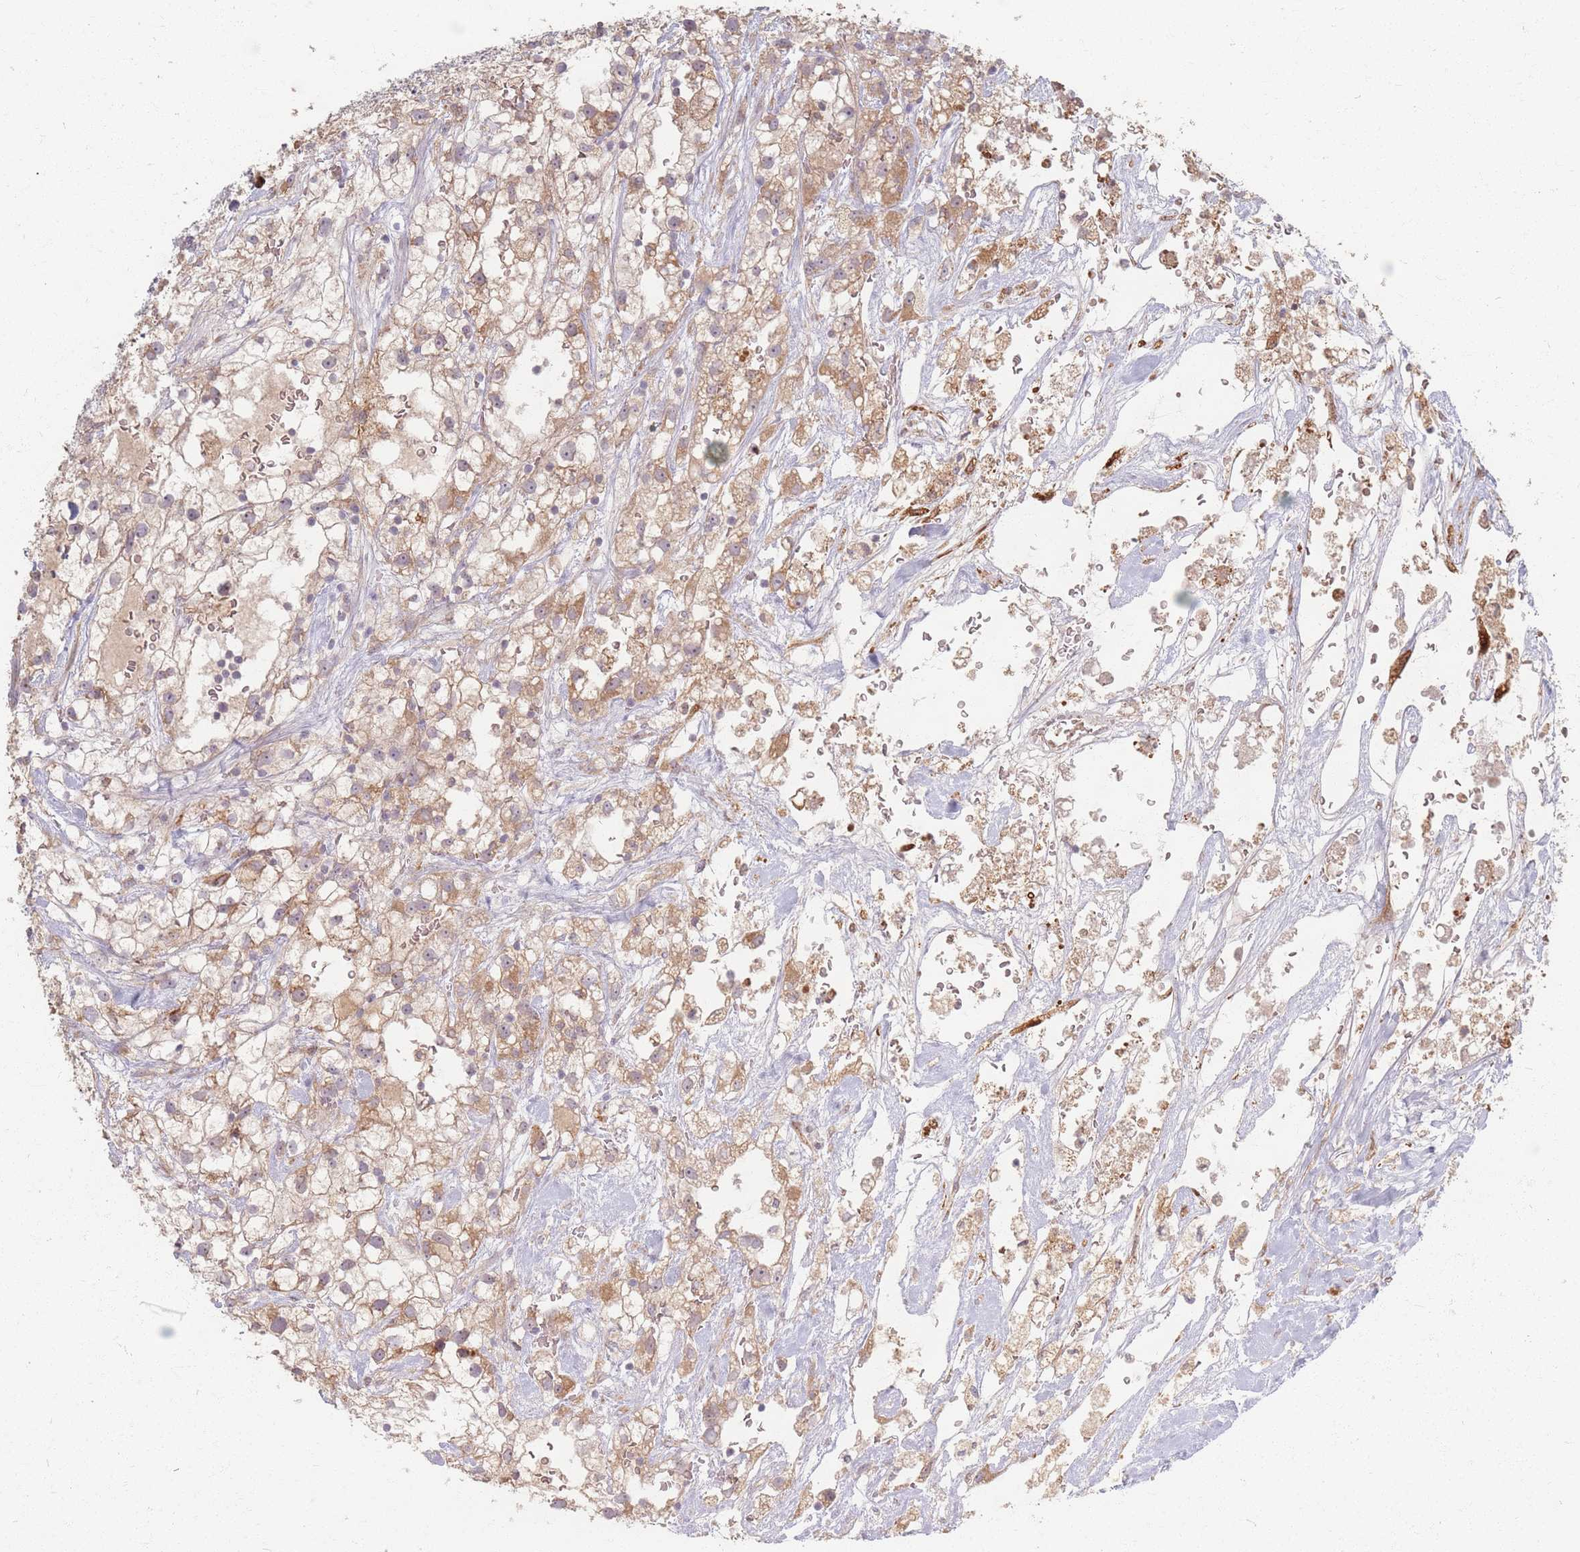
{"staining": {"intensity": "moderate", "quantity": ">75%", "location": "cytoplasmic/membranous"}, "tissue": "renal cancer", "cell_type": "Tumor cells", "image_type": "cancer", "snomed": [{"axis": "morphology", "description": "Adenocarcinoma, NOS"}, {"axis": "topography", "description": "Kidney"}], "caption": "Immunohistochemical staining of renal cancer (adenocarcinoma) demonstrates moderate cytoplasmic/membranous protein staining in approximately >75% of tumor cells.", "gene": "SMIM14", "patient": {"sex": "male", "age": 59}}